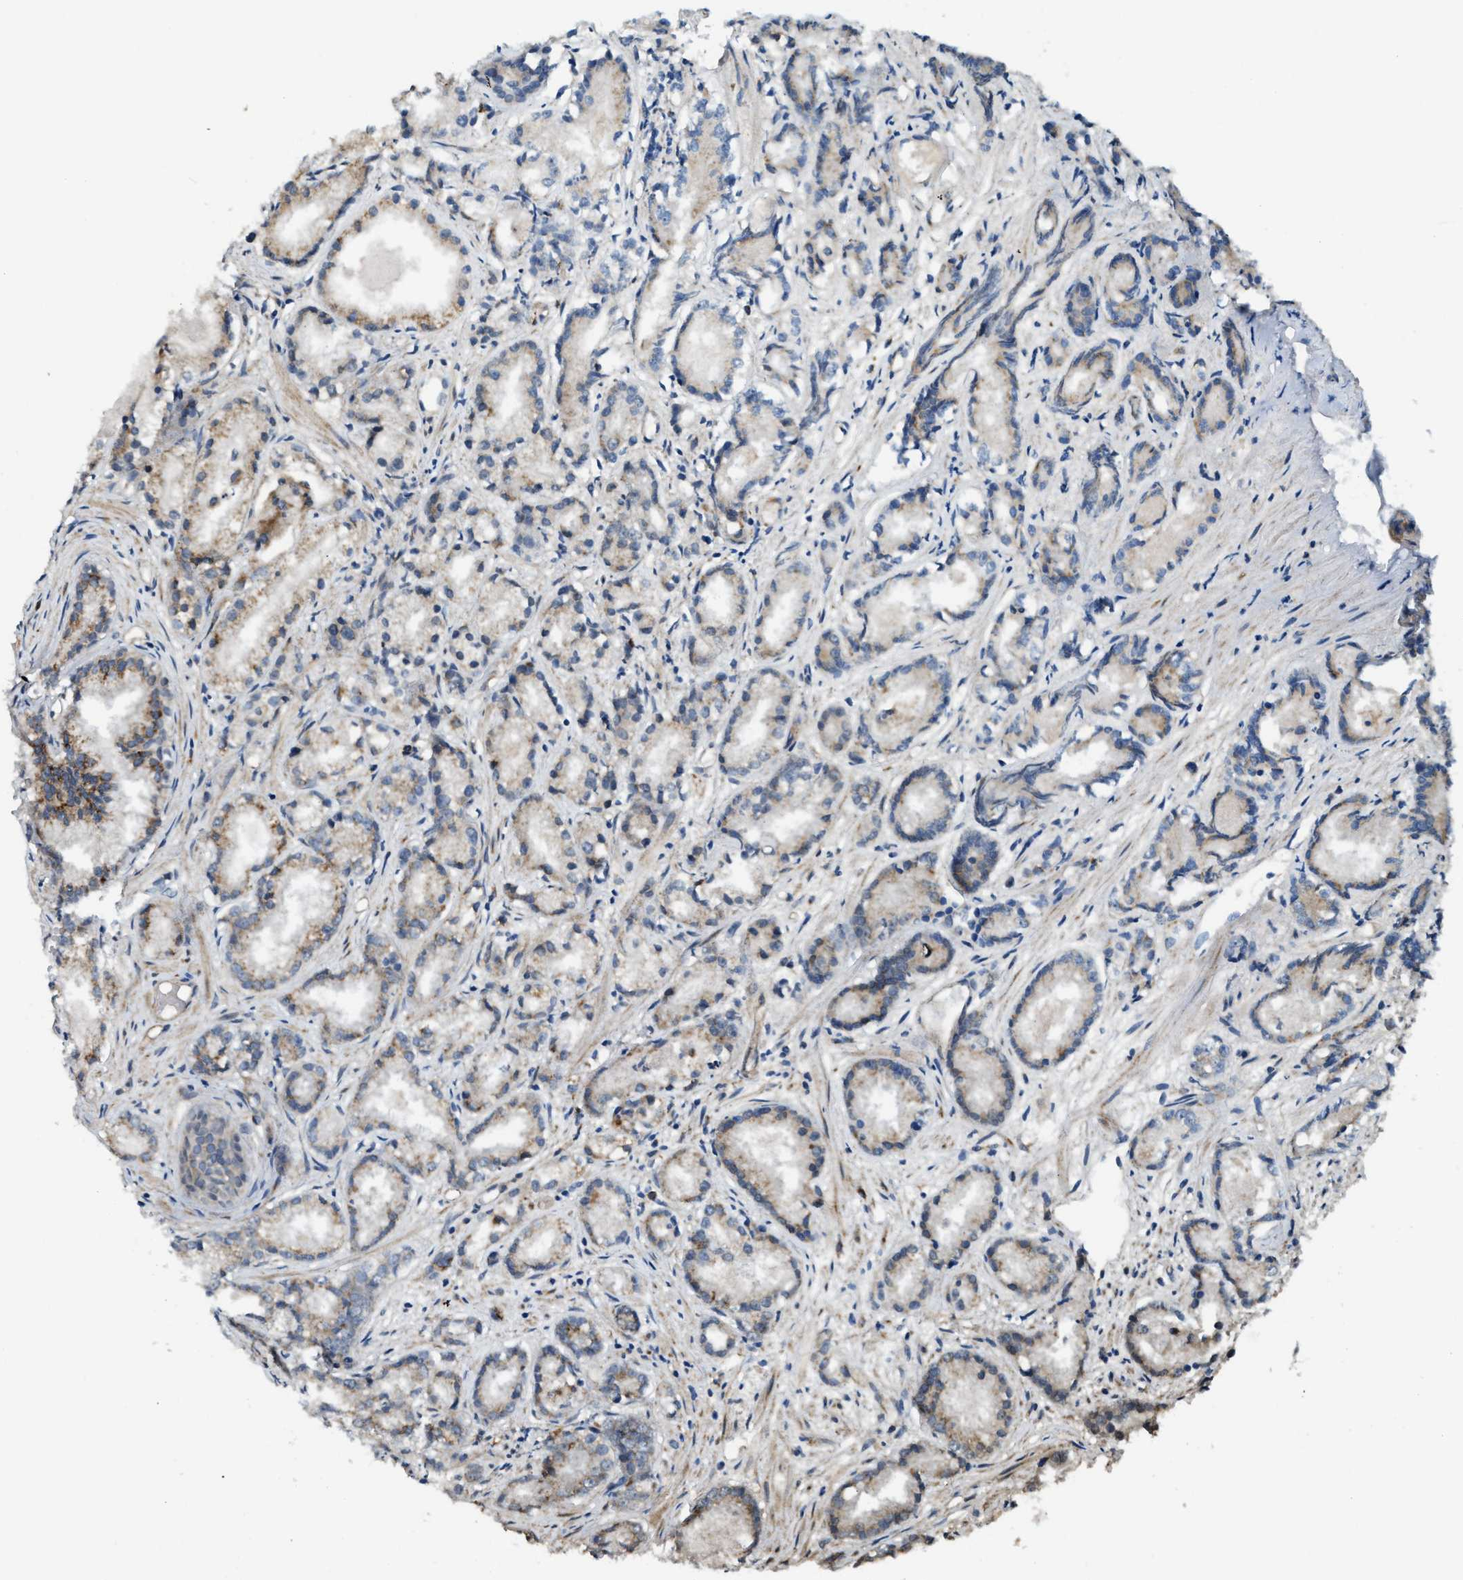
{"staining": {"intensity": "moderate", "quantity": "<25%", "location": "cytoplasmic/membranous"}, "tissue": "prostate cancer", "cell_type": "Tumor cells", "image_type": "cancer", "snomed": [{"axis": "morphology", "description": "Adenocarcinoma, Low grade"}, {"axis": "topography", "description": "Prostate"}], "caption": "Human prostate cancer stained with a protein marker shows moderate staining in tumor cells.", "gene": "STARD3NL", "patient": {"sex": "male", "age": 72}}